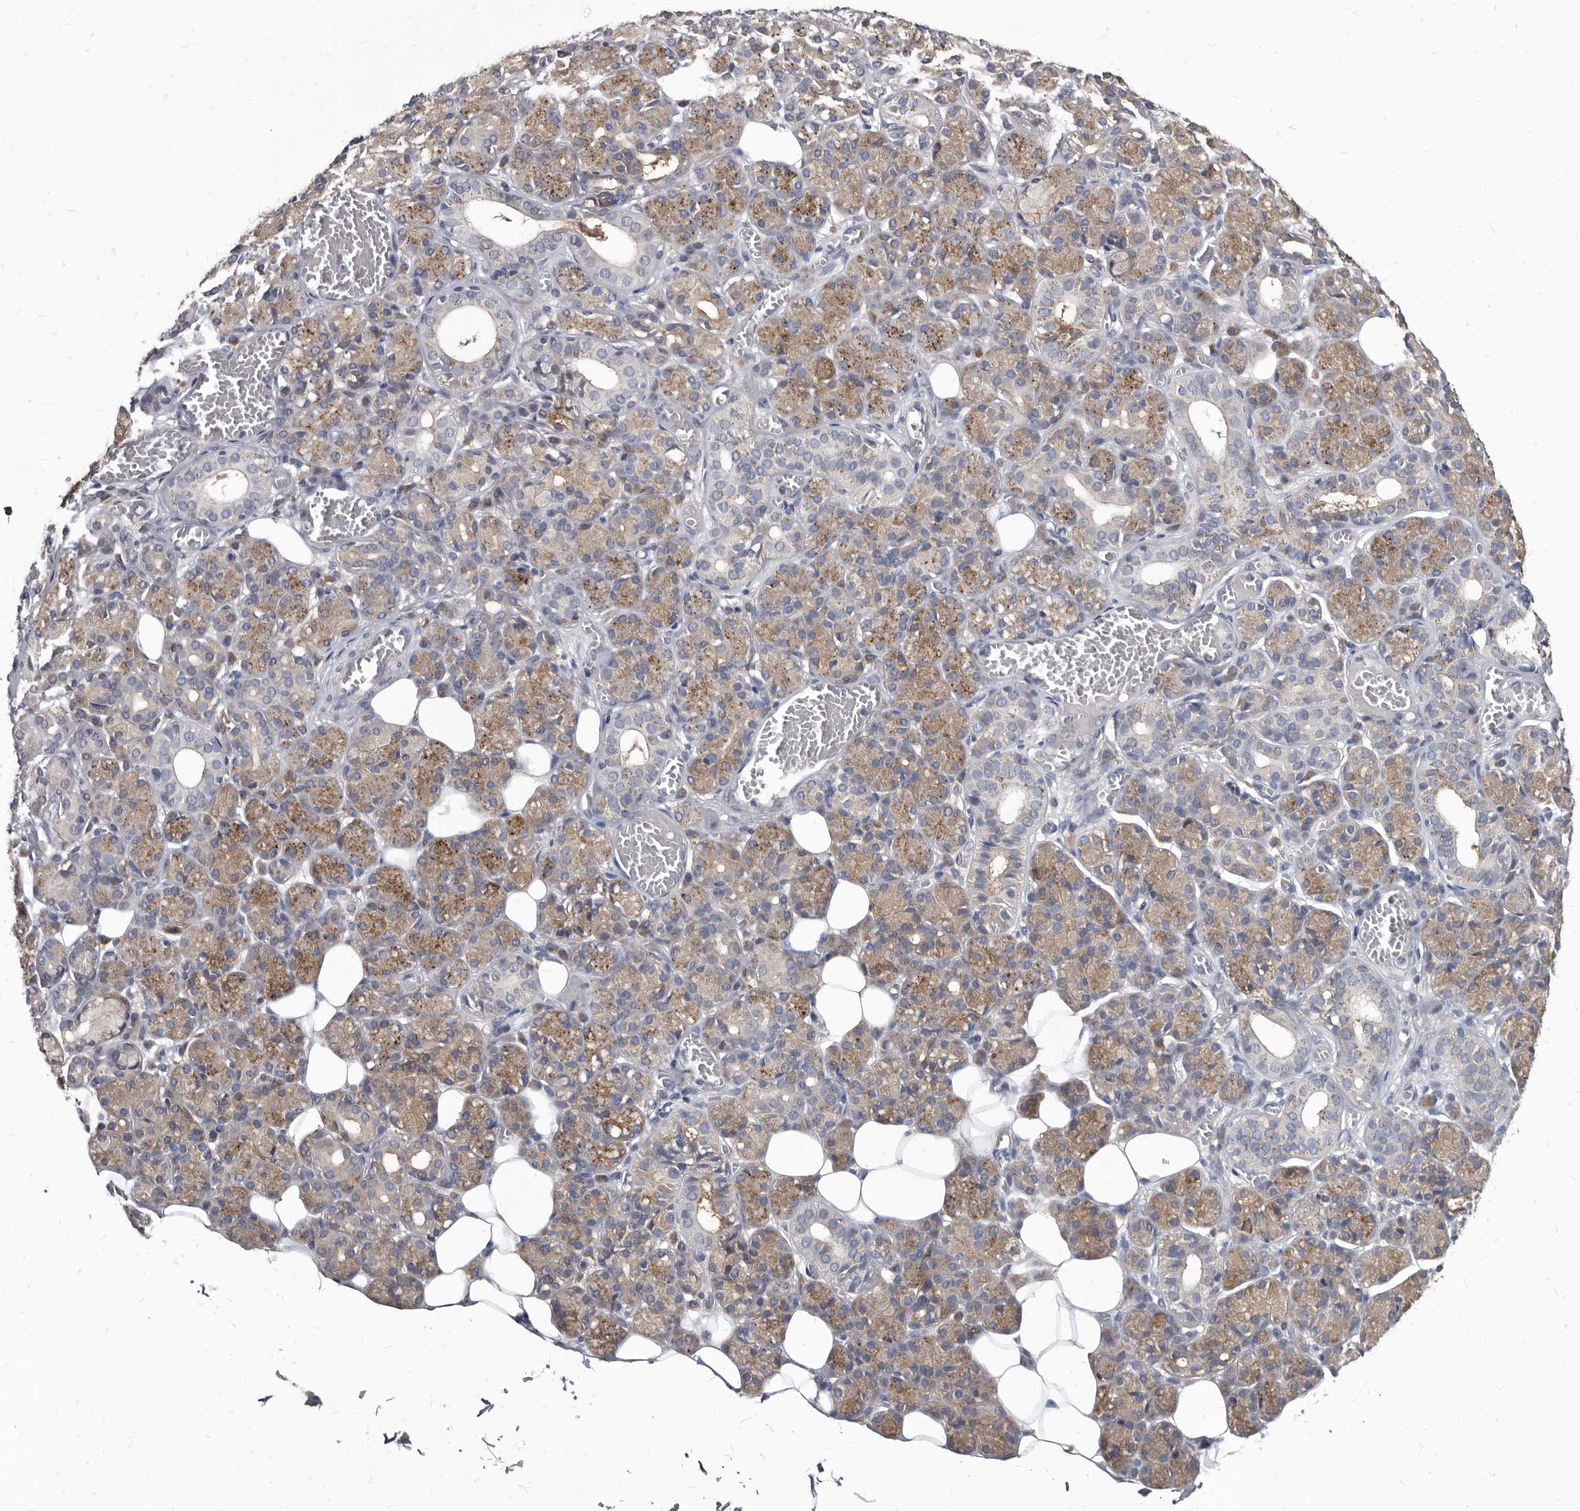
{"staining": {"intensity": "moderate", "quantity": ">75%", "location": "cytoplasmic/membranous,nuclear"}, "tissue": "salivary gland", "cell_type": "Glandular cells", "image_type": "normal", "snomed": [{"axis": "morphology", "description": "Normal tissue, NOS"}, {"axis": "topography", "description": "Salivary gland"}], "caption": "A brown stain shows moderate cytoplasmic/membranous,nuclear staining of a protein in glandular cells of normal salivary gland. (DAB IHC, brown staining for protein, blue staining for nuclei).", "gene": "ABCF2", "patient": {"sex": "male", "age": 63}}